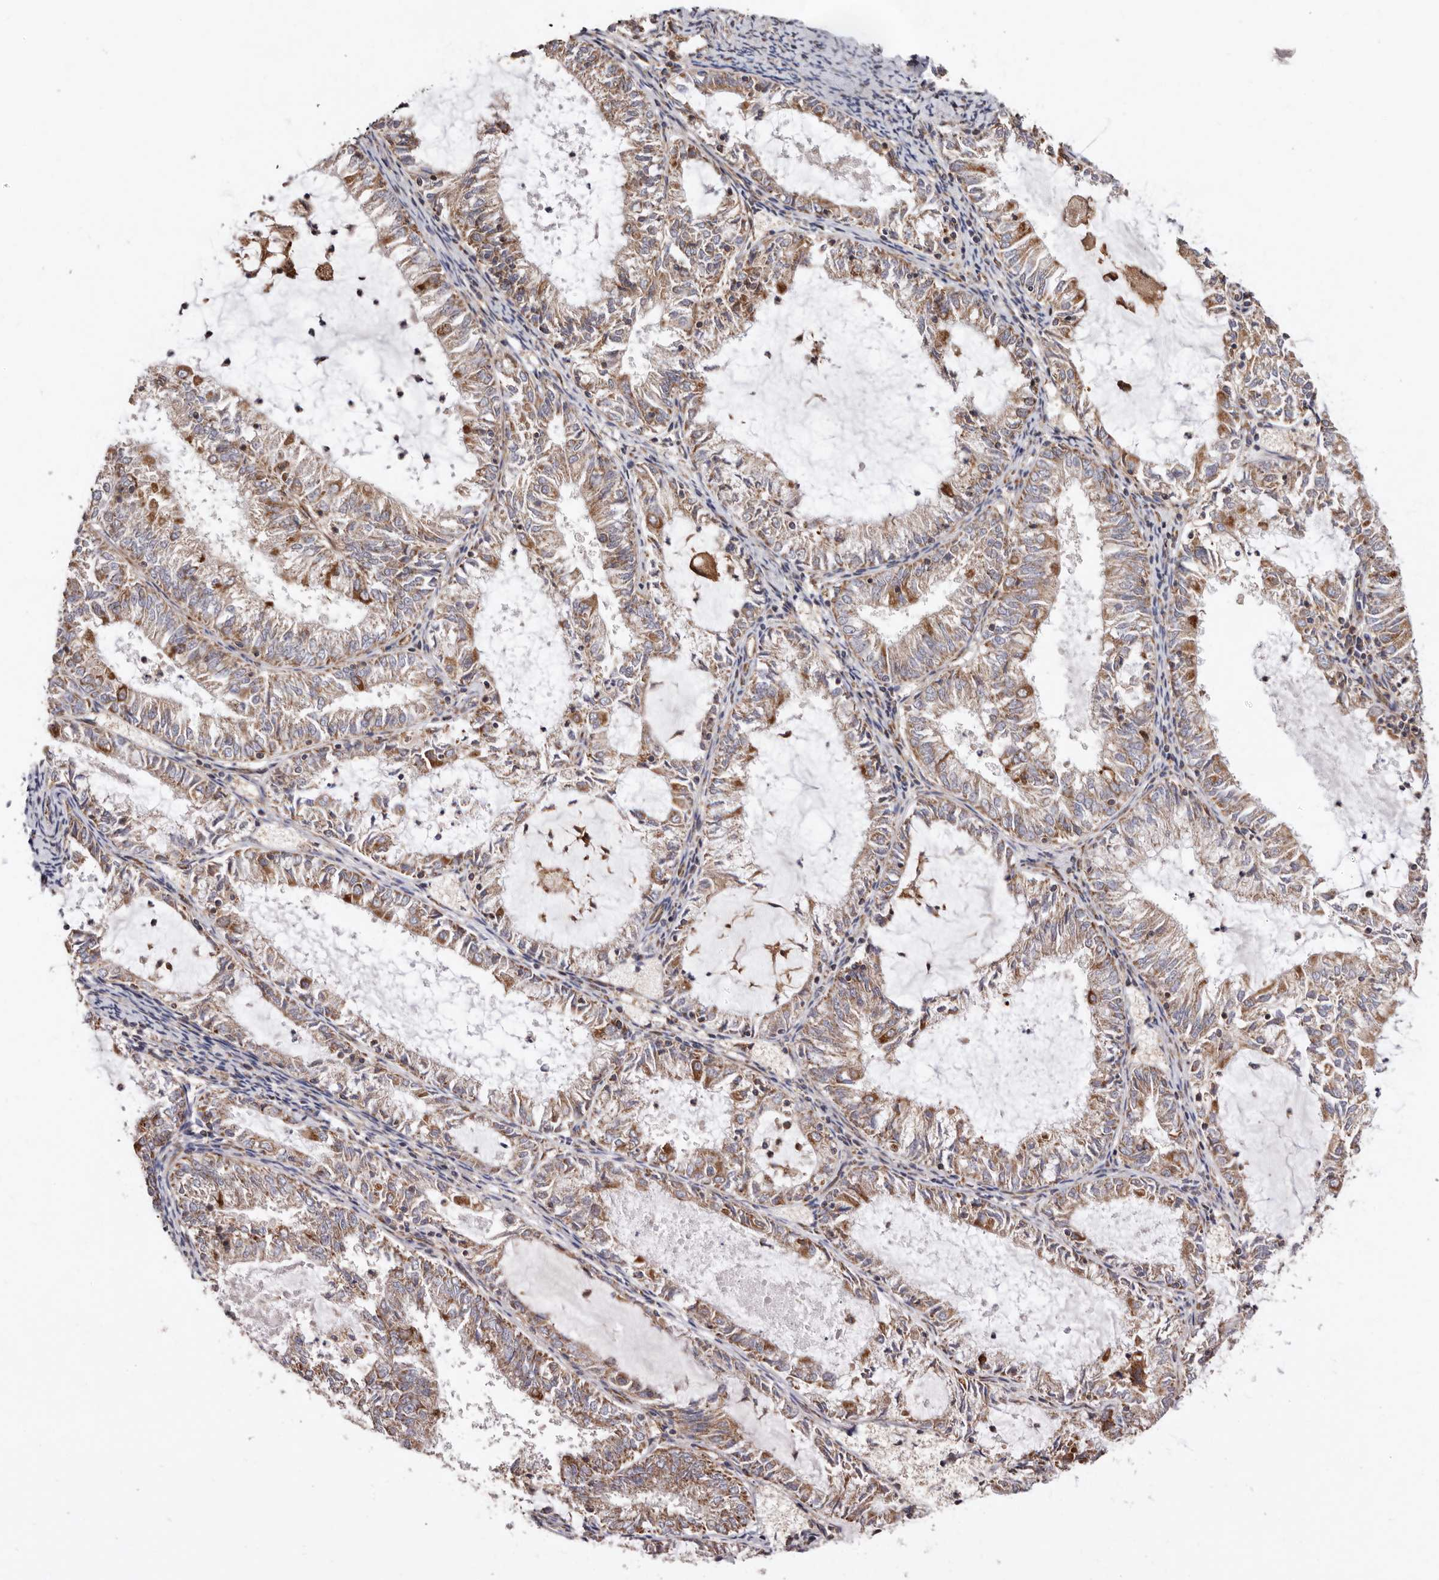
{"staining": {"intensity": "strong", "quantity": "25%-75%", "location": "cytoplasmic/membranous"}, "tissue": "endometrial cancer", "cell_type": "Tumor cells", "image_type": "cancer", "snomed": [{"axis": "morphology", "description": "Adenocarcinoma, NOS"}, {"axis": "topography", "description": "Endometrium"}], "caption": "Endometrial cancer (adenocarcinoma) stained for a protein reveals strong cytoplasmic/membranous positivity in tumor cells.", "gene": "COQ8B", "patient": {"sex": "female", "age": 57}}